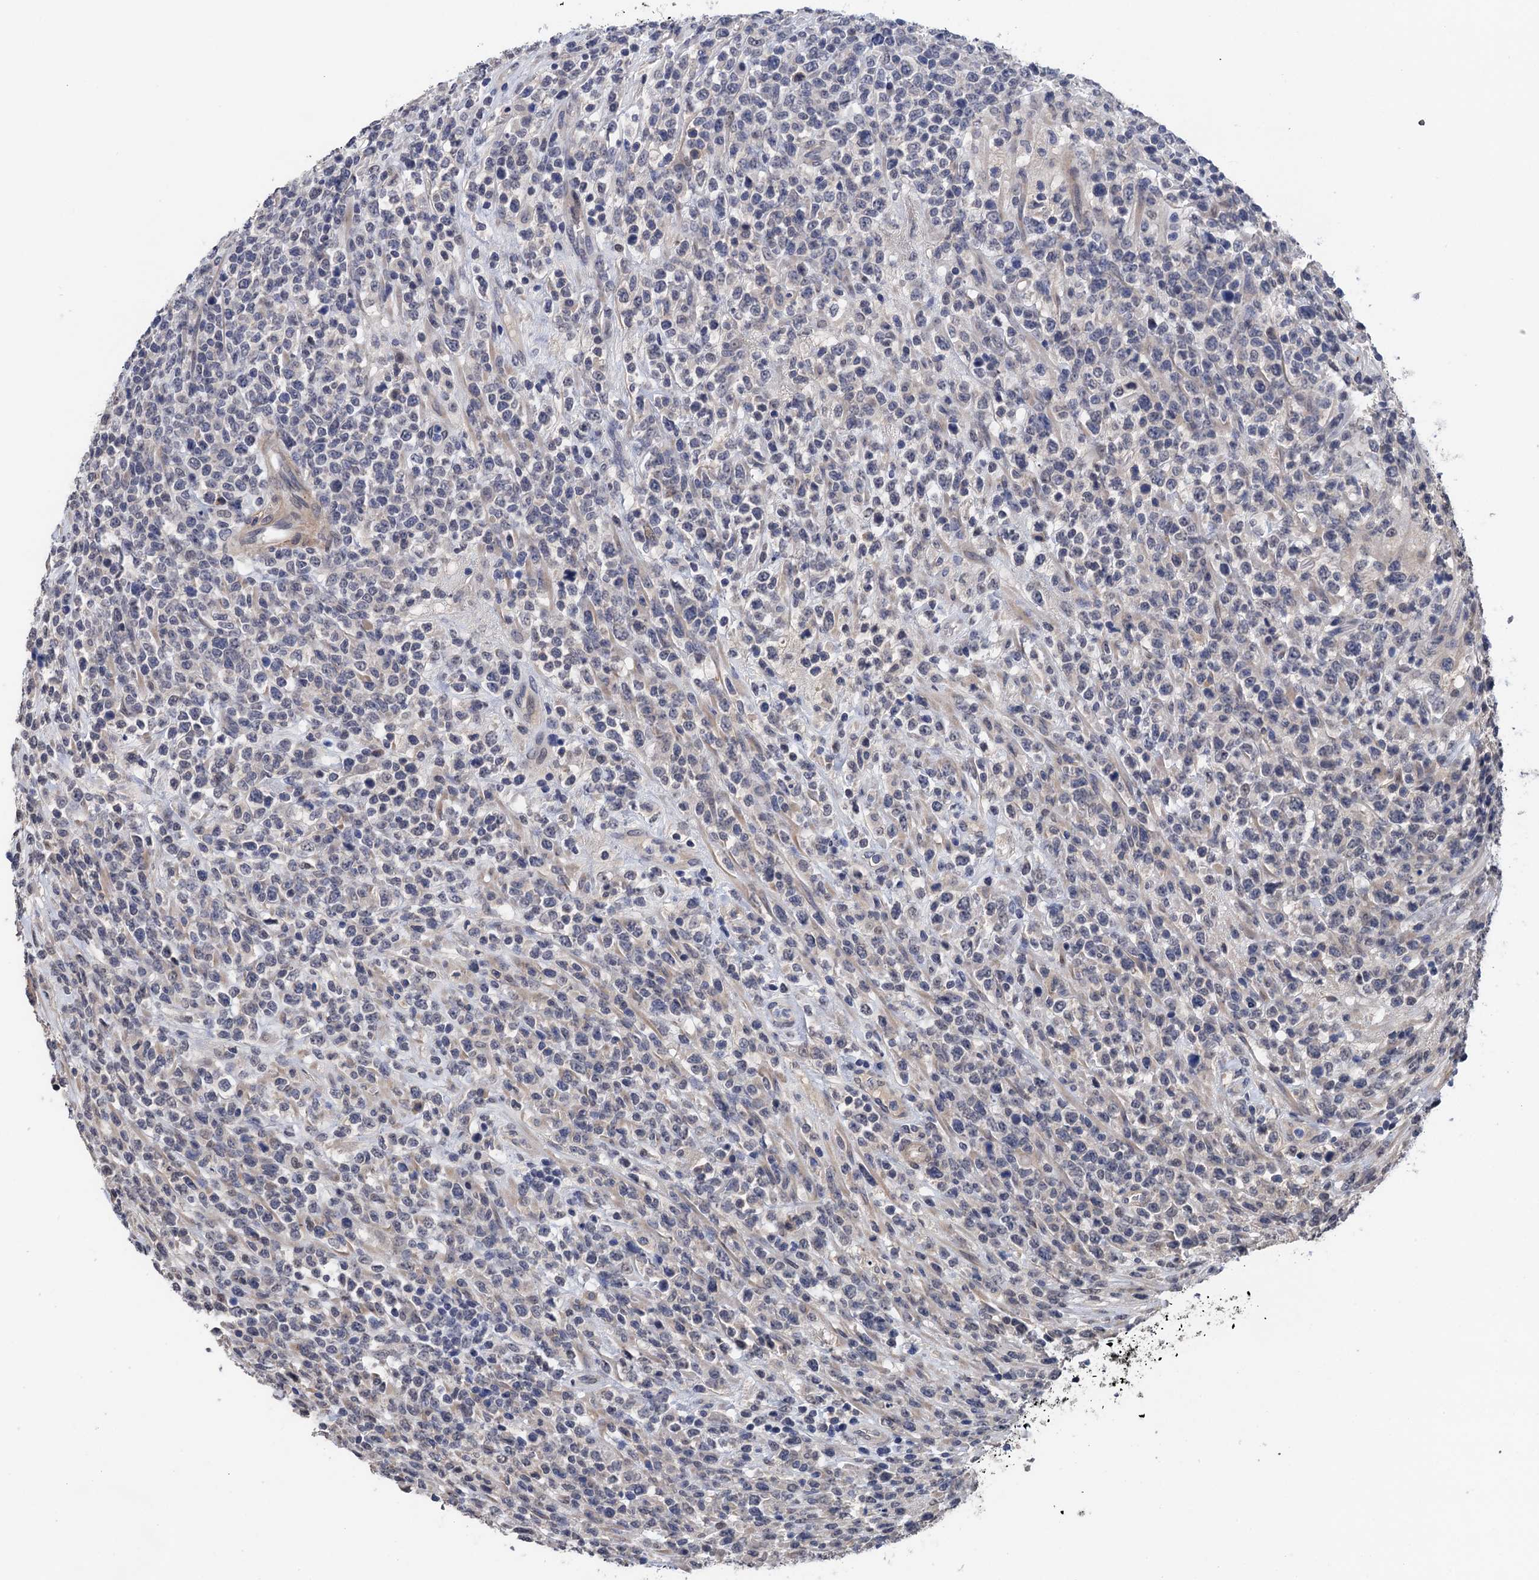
{"staining": {"intensity": "negative", "quantity": "none", "location": "none"}, "tissue": "lymphoma", "cell_type": "Tumor cells", "image_type": "cancer", "snomed": [{"axis": "morphology", "description": "Malignant lymphoma, non-Hodgkin's type, High grade"}, {"axis": "topography", "description": "Colon"}], "caption": "Human lymphoma stained for a protein using IHC reveals no expression in tumor cells.", "gene": "ART5", "patient": {"sex": "female", "age": 53}}